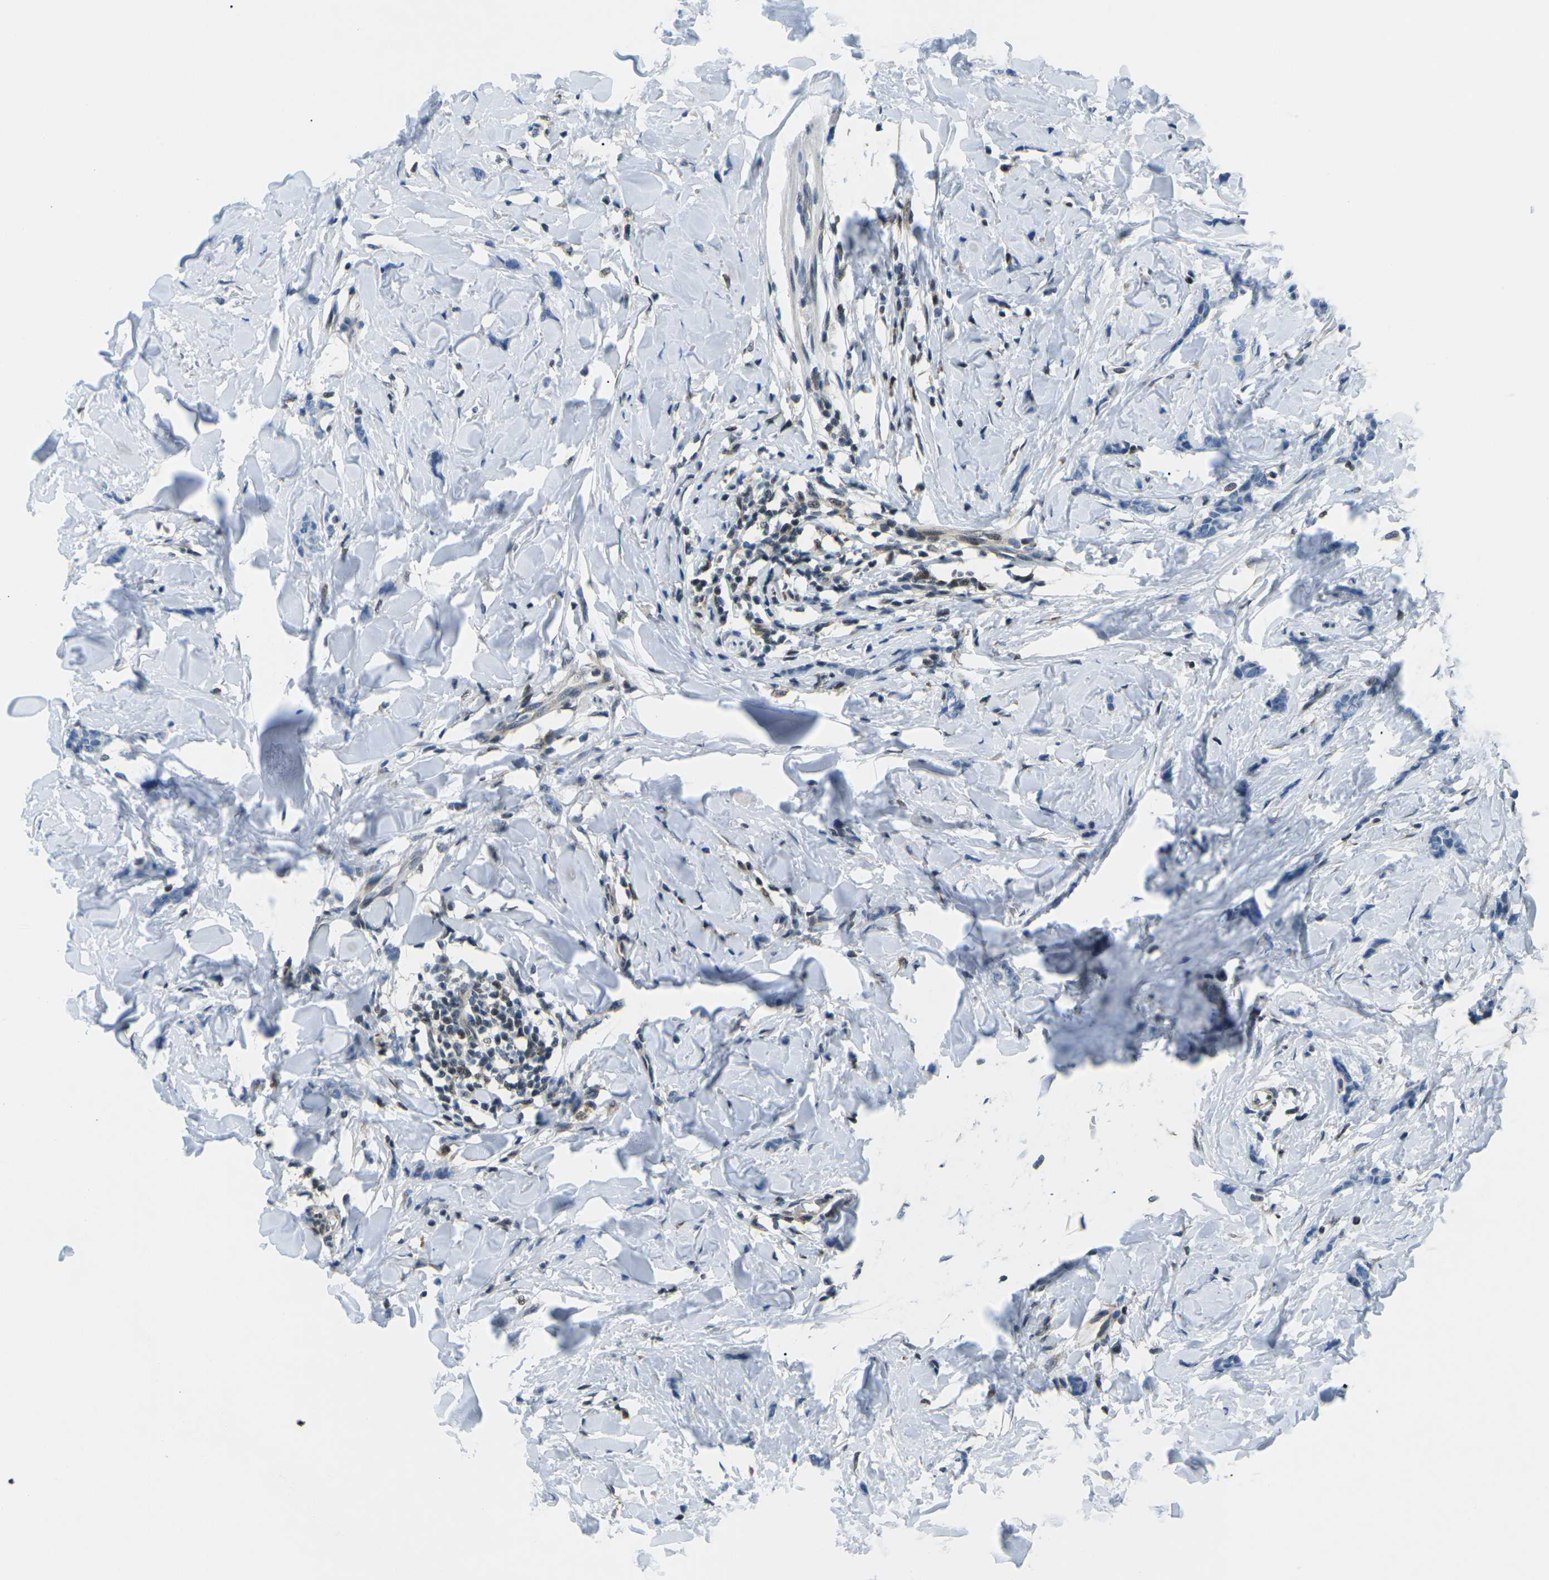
{"staining": {"intensity": "negative", "quantity": "none", "location": "none"}, "tissue": "breast cancer", "cell_type": "Tumor cells", "image_type": "cancer", "snomed": [{"axis": "morphology", "description": "Lobular carcinoma"}, {"axis": "topography", "description": "Skin"}, {"axis": "topography", "description": "Breast"}], "caption": "Lobular carcinoma (breast) was stained to show a protein in brown. There is no significant positivity in tumor cells.", "gene": "MBNL1", "patient": {"sex": "female", "age": 46}}